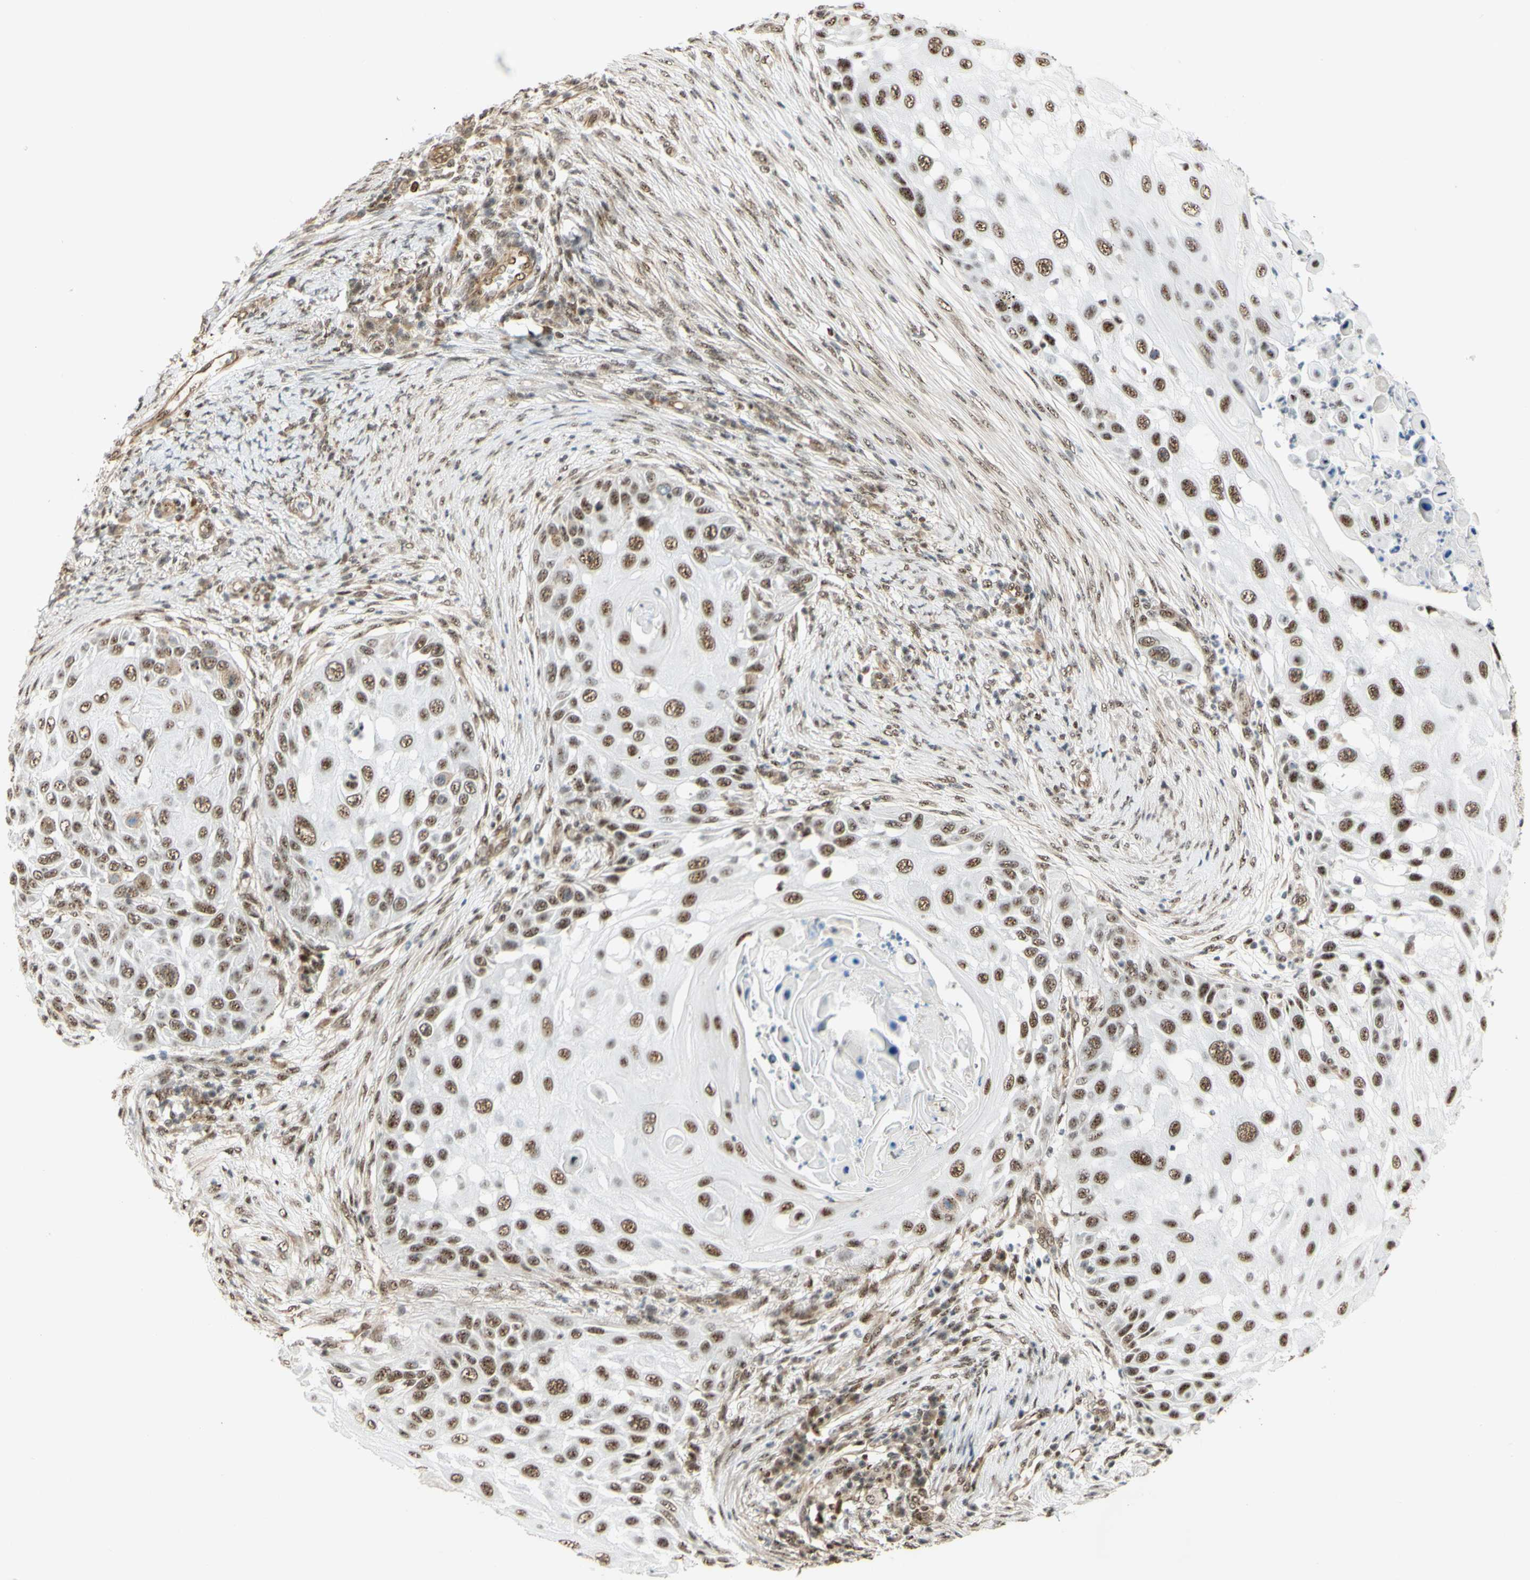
{"staining": {"intensity": "moderate", "quantity": ">75%", "location": "nuclear"}, "tissue": "skin cancer", "cell_type": "Tumor cells", "image_type": "cancer", "snomed": [{"axis": "morphology", "description": "Squamous cell carcinoma, NOS"}, {"axis": "topography", "description": "Skin"}], "caption": "Human skin cancer (squamous cell carcinoma) stained with a protein marker reveals moderate staining in tumor cells.", "gene": "SAP18", "patient": {"sex": "female", "age": 44}}